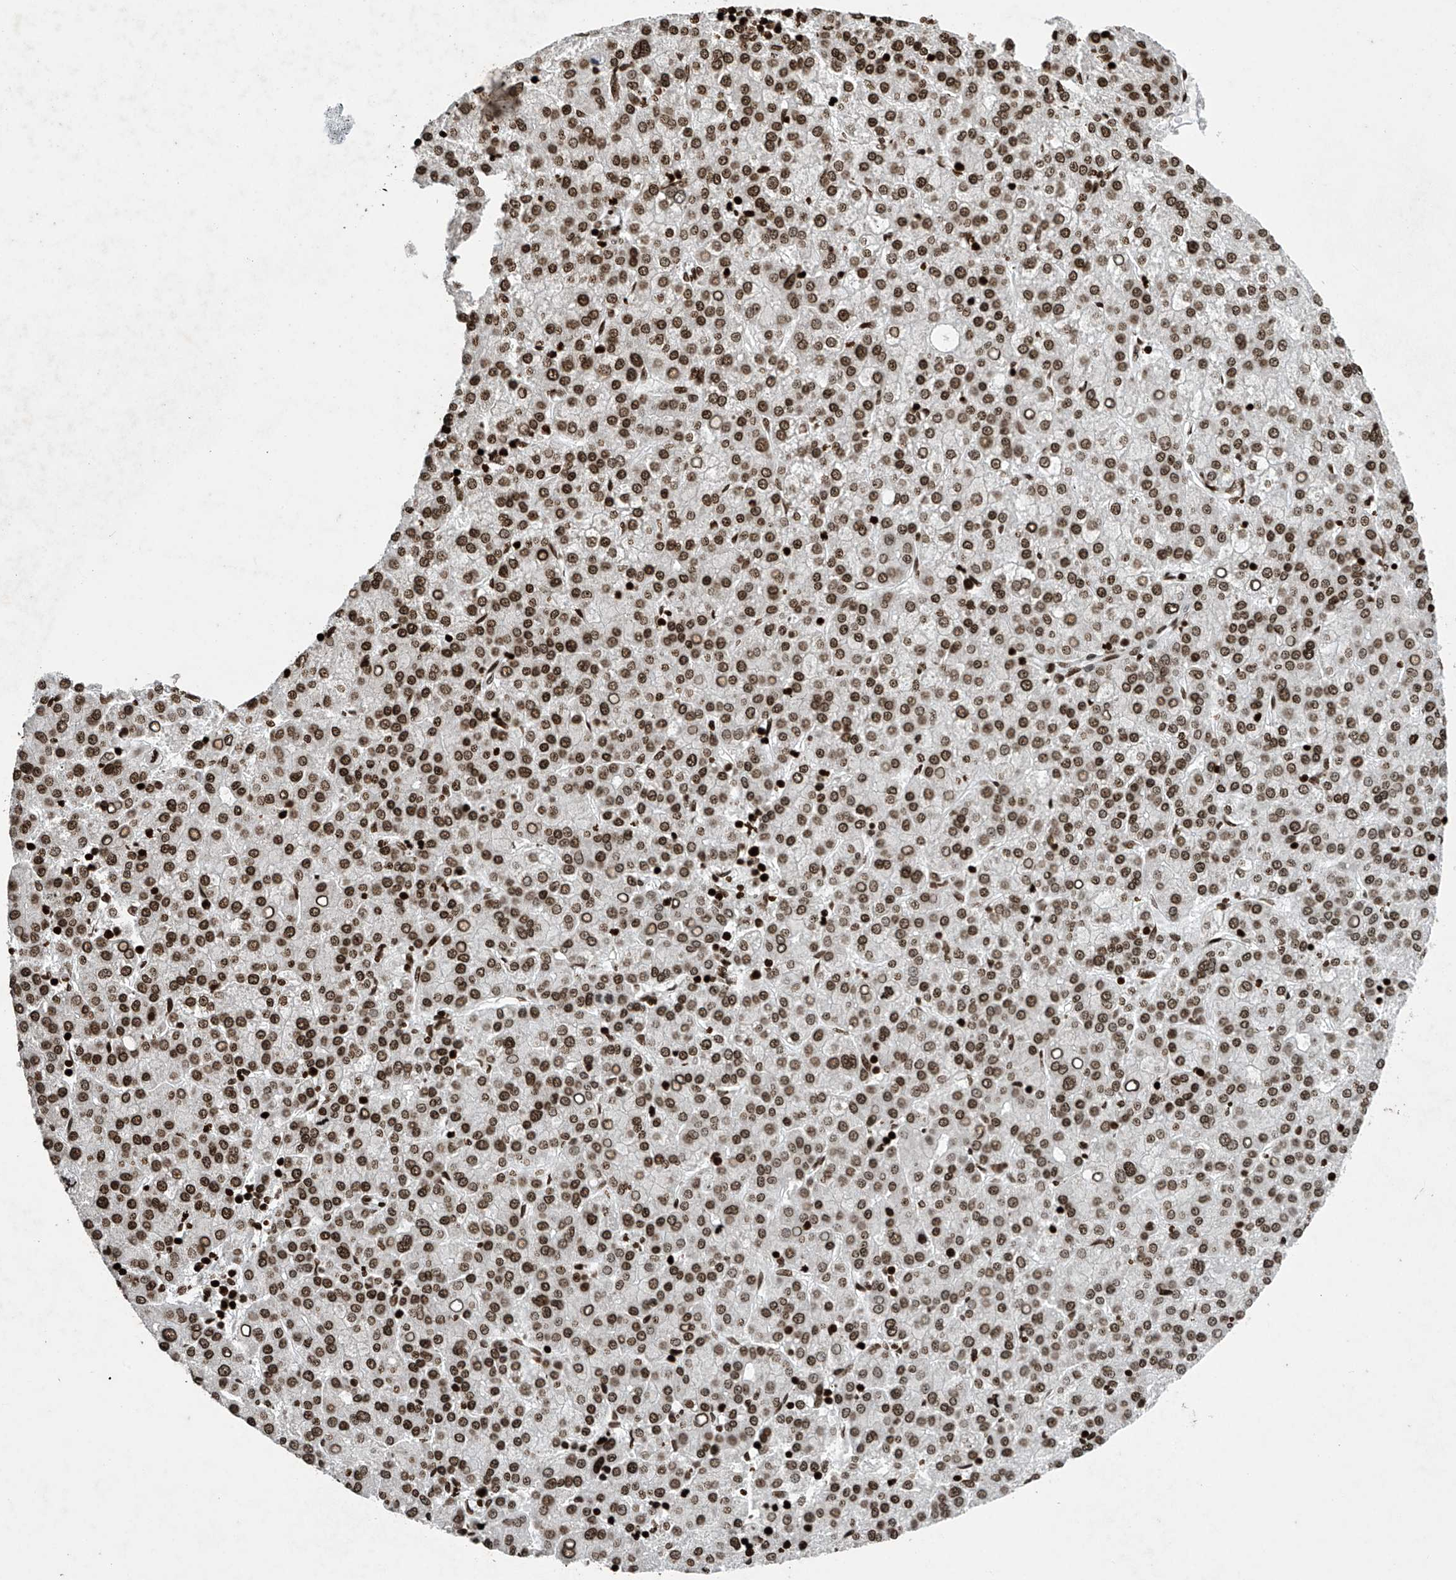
{"staining": {"intensity": "strong", "quantity": ">75%", "location": "nuclear"}, "tissue": "liver cancer", "cell_type": "Tumor cells", "image_type": "cancer", "snomed": [{"axis": "morphology", "description": "Carcinoma, Hepatocellular, NOS"}, {"axis": "topography", "description": "Liver"}], "caption": "The histopathology image reveals a brown stain indicating the presence of a protein in the nuclear of tumor cells in liver cancer (hepatocellular carcinoma). Using DAB (brown) and hematoxylin (blue) stains, captured at high magnification using brightfield microscopy.", "gene": "H4C16", "patient": {"sex": "female", "age": 58}}